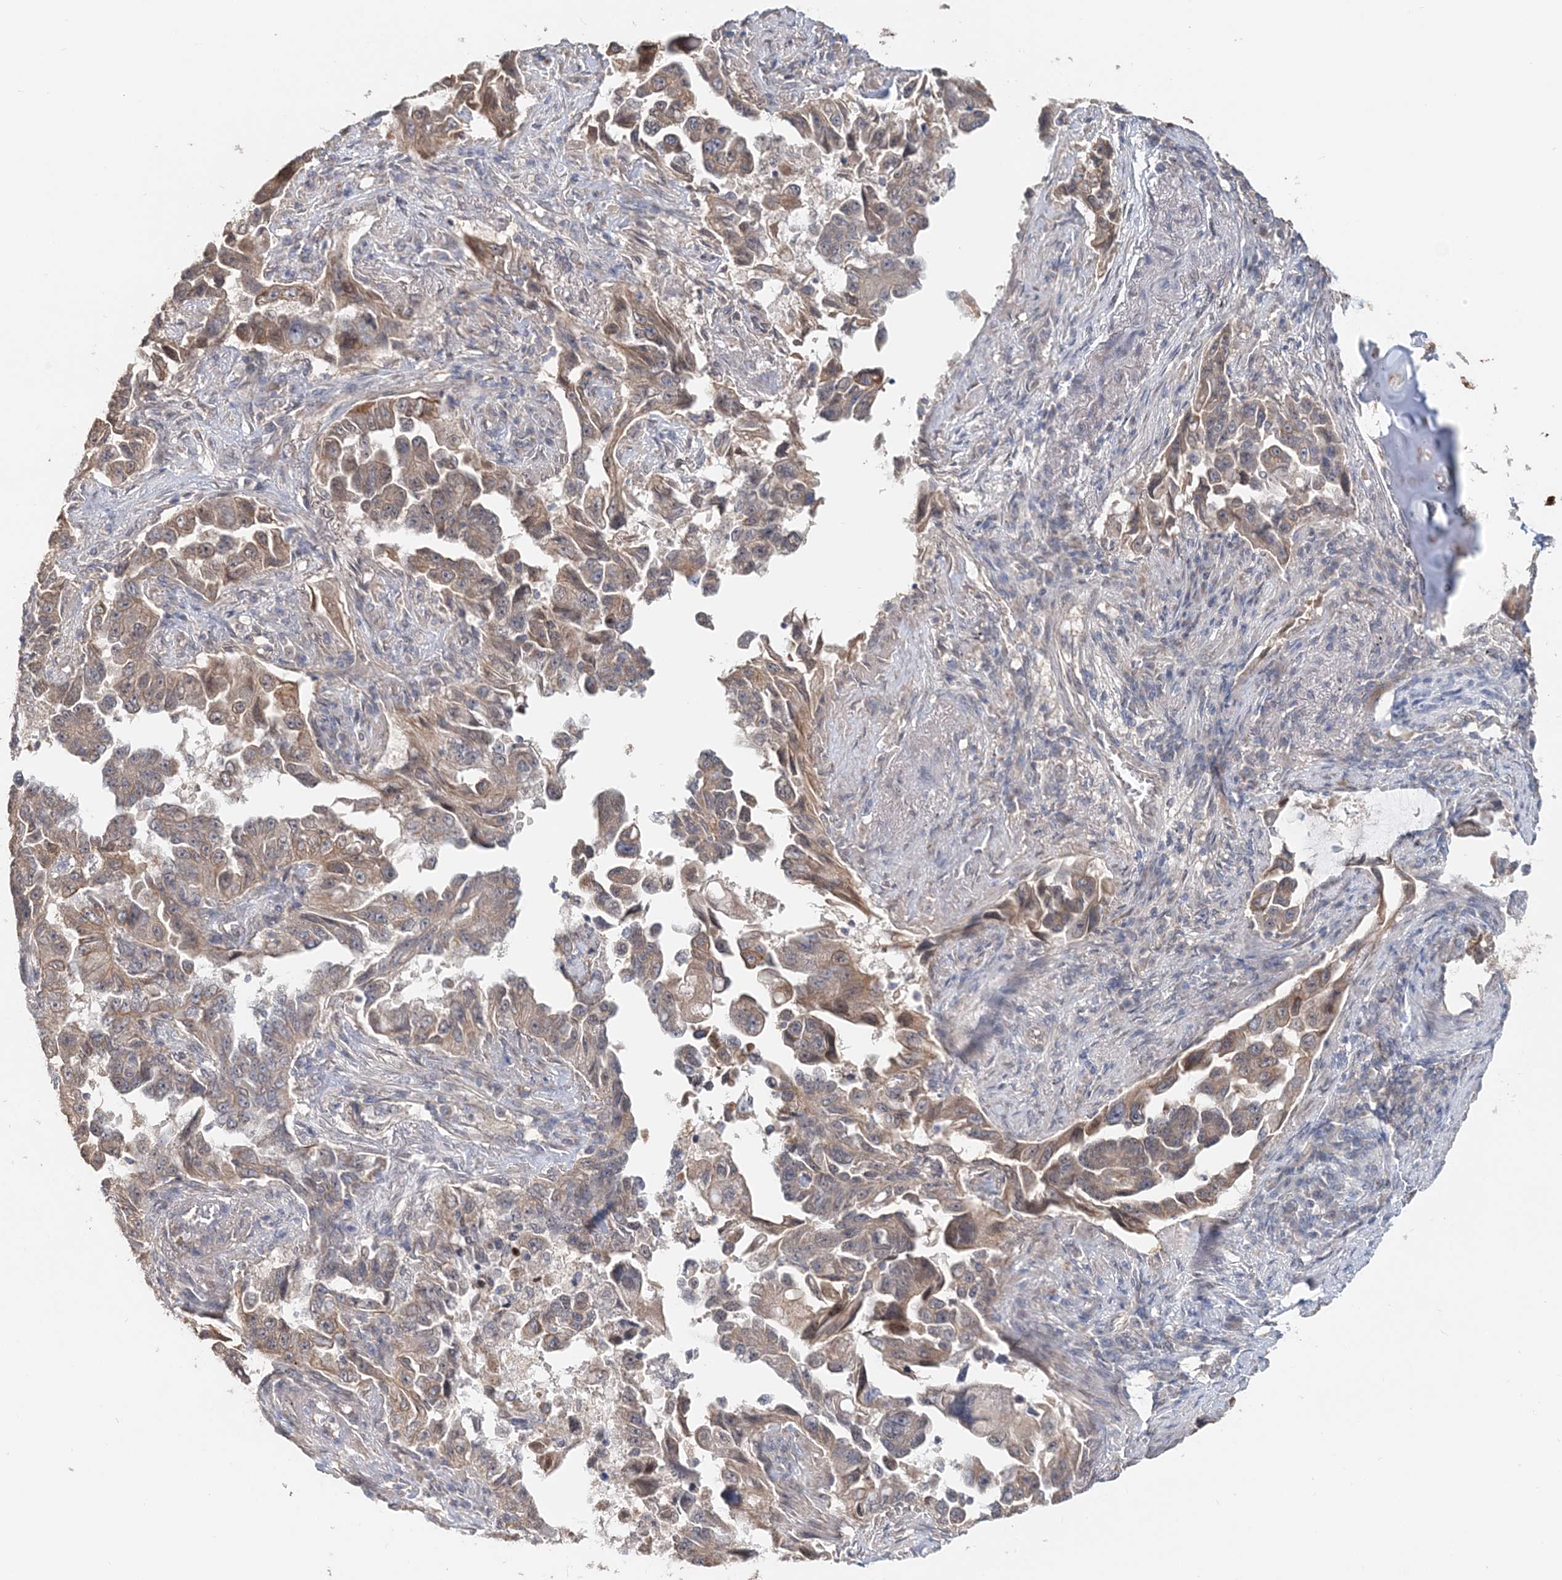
{"staining": {"intensity": "weak", "quantity": ">75%", "location": "cytoplasmic/membranous"}, "tissue": "lung cancer", "cell_type": "Tumor cells", "image_type": "cancer", "snomed": [{"axis": "morphology", "description": "Adenocarcinoma, NOS"}, {"axis": "topography", "description": "Lung"}], "caption": "High-power microscopy captured an immunohistochemistry micrograph of lung cancer (adenocarcinoma), revealing weak cytoplasmic/membranous positivity in approximately >75% of tumor cells.", "gene": "FBXO38", "patient": {"sex": "female", "age": 51}}